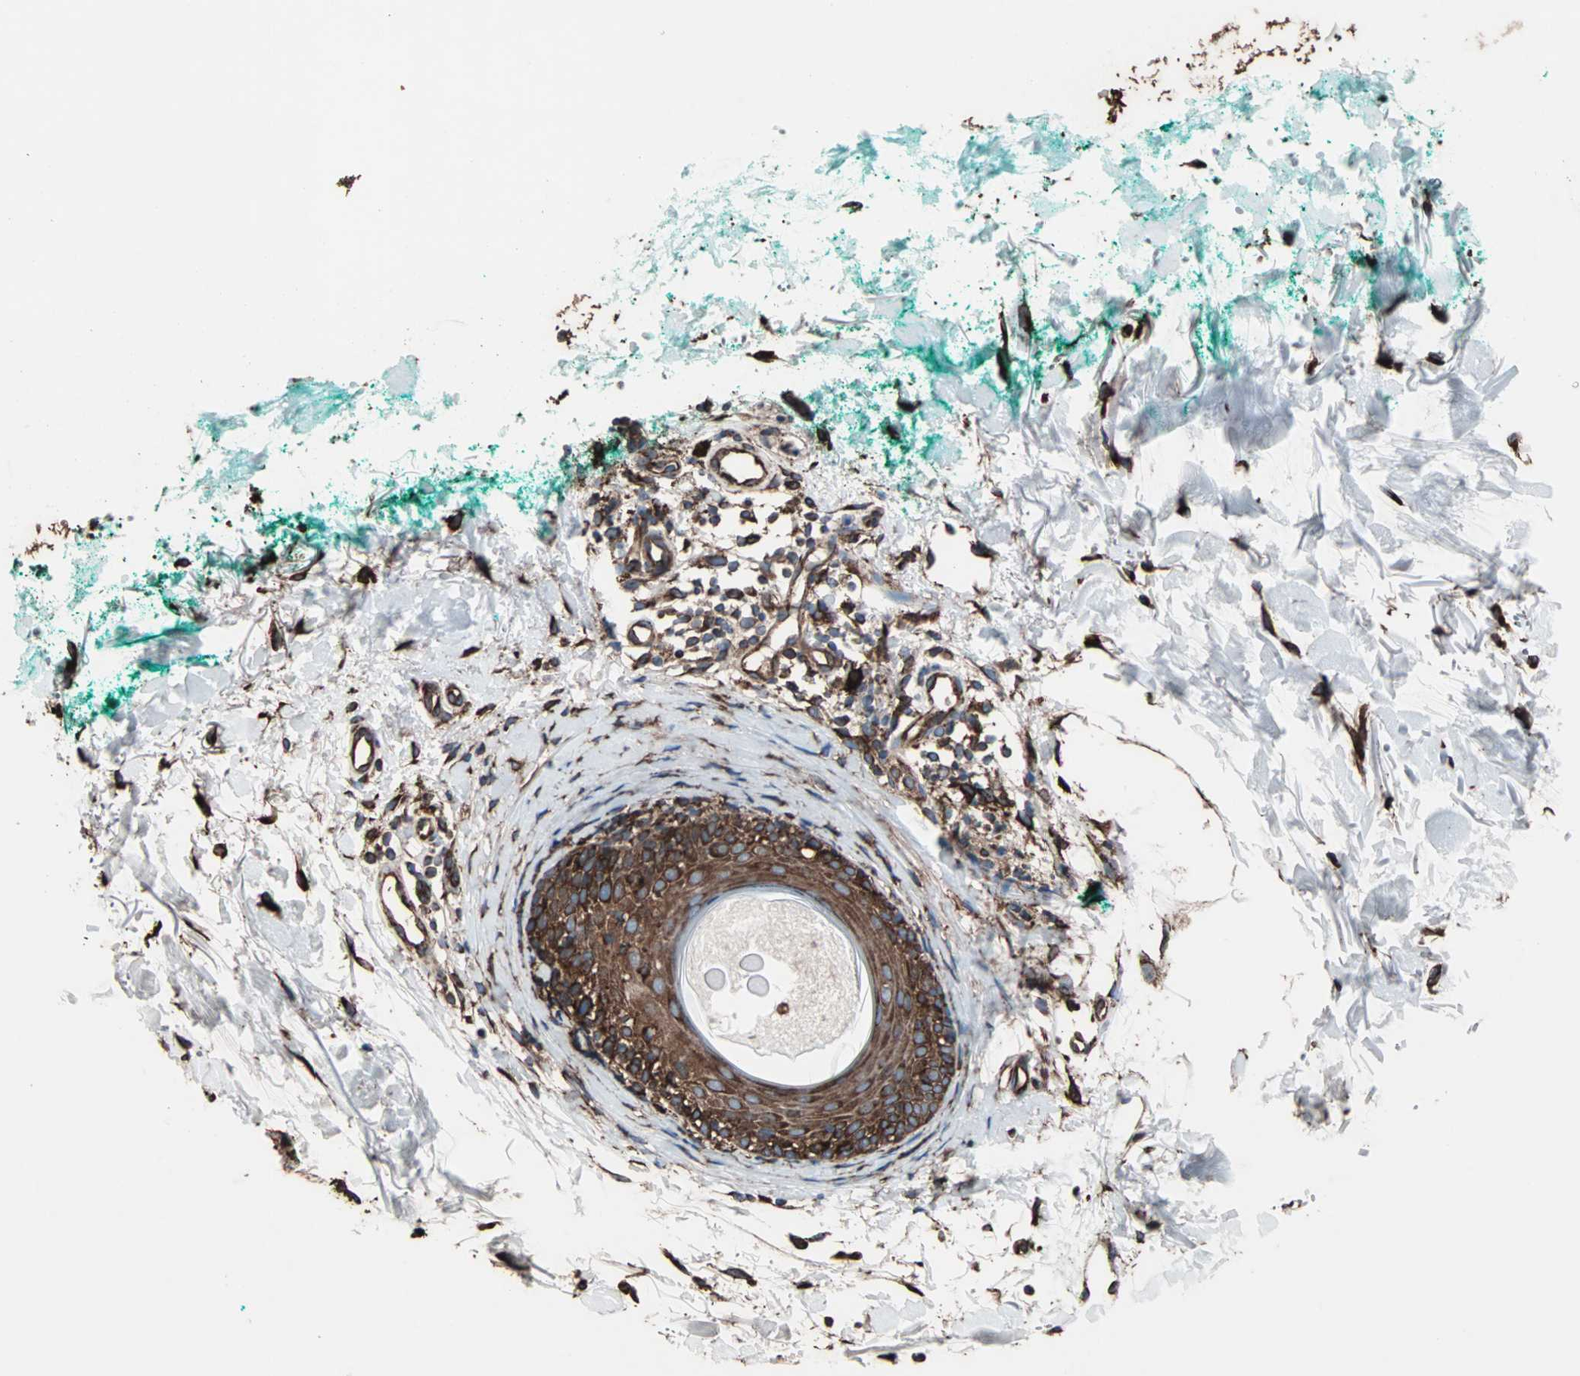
{"staining": {"intensity": "strong", "quantity": ">75%", "location": "cytoplasmic/membranous"}, "tissue": "skin", "cell_type": "Fibroblasts", "image_type": "normal", "snomed": [{"axis": "morphology", "description": "Normal tissue, NOS"}, {"axis": "topography", "description": "Skin"}], "caption": "High-power microscopy captured an IHC image of benign skin, revealing strong cytoplasmic/membranous expression in approximately >75% of fibroblasts. (Brightfield microscopy of DAB IHC at high magnification).", "gene": "HSP90B1", "patient": {"sex": "male", "age": 71}}